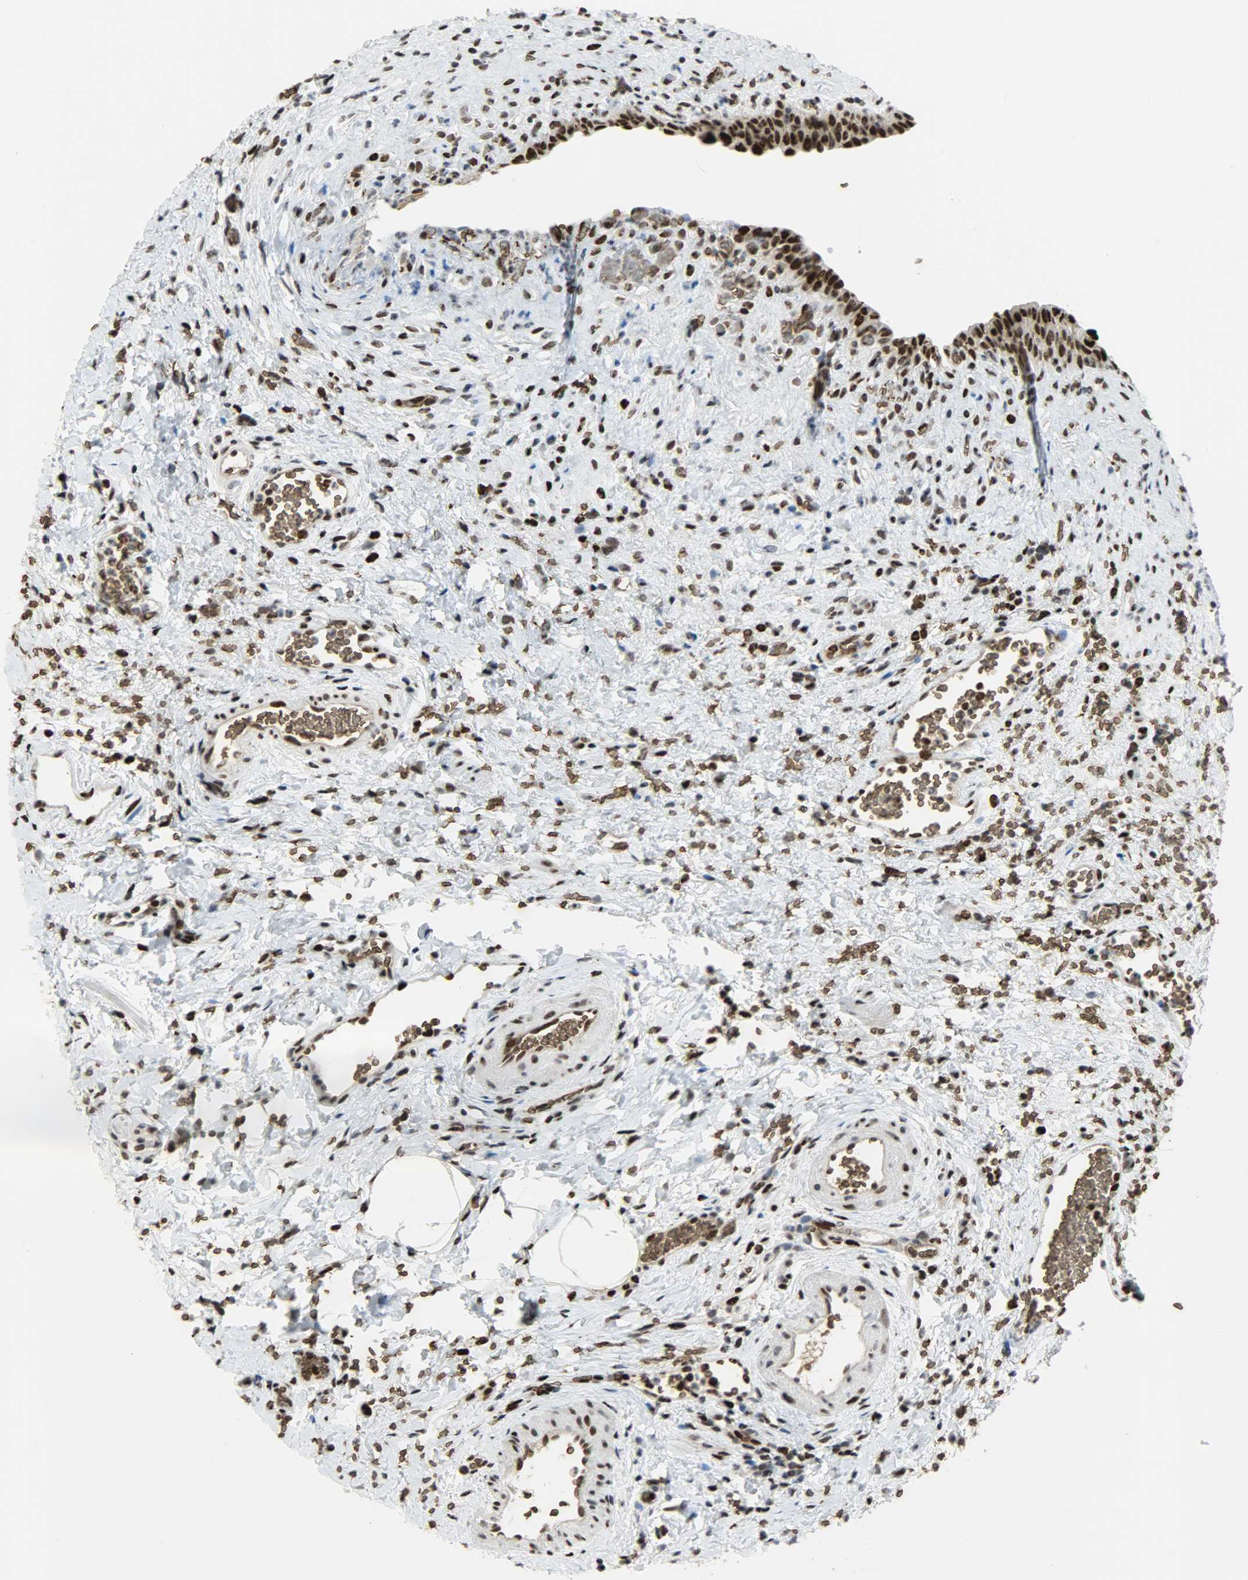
{"staining": {"intensity": "strong", "quantity": ">75%", "location": "nuclear"}, "tissue": "urinary bladder", "cell_type": "Urothelial cells", "image_type": "normal", "snomed": [{"axis": "morphology", "description": "Normal tissue, NOS"}, {"axis": "morphology", "description": "Dysplasia, NOS"}, {"axis": "topography", "description": "Urinary bladder"}], "caption": "Protein staining by immunohistochemistry displays strong nuclear expression in approximately >75% of urothelial cells in normal urinary bladder. (Brightfield microscopy of DAB IHC at high magnification).", "gene": "SNAI1", "patient": {"sex": "male", "age": 35}}